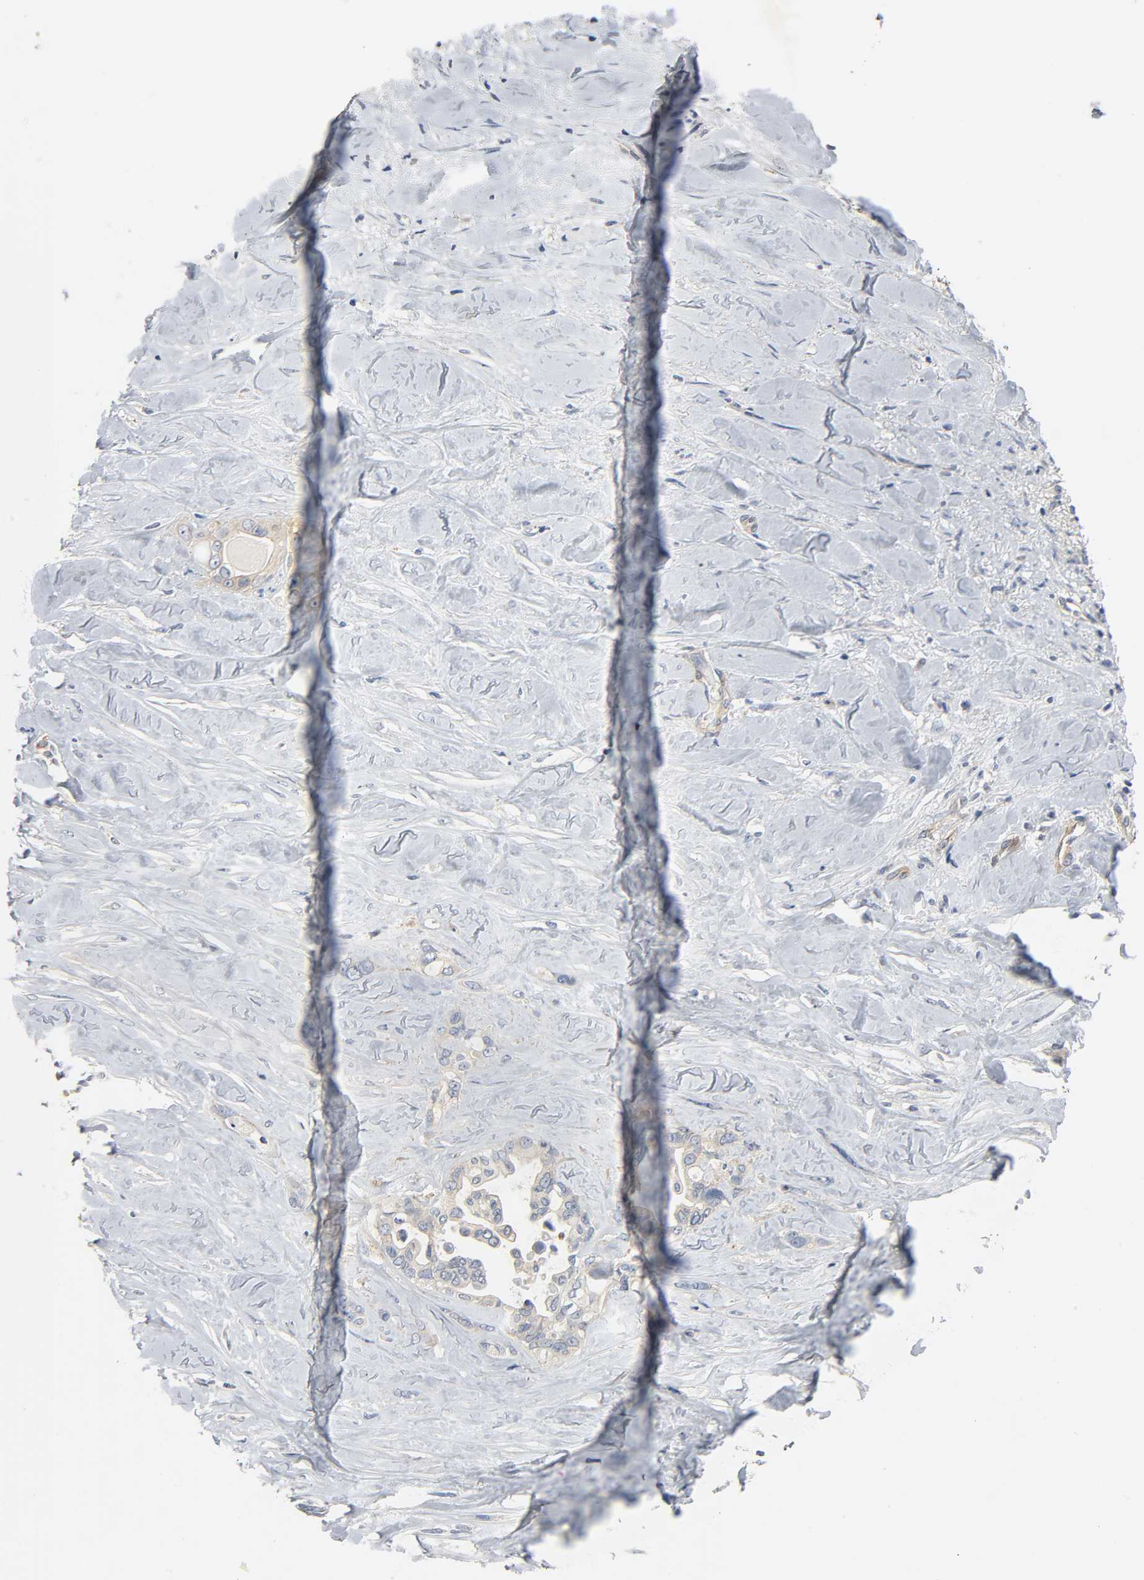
{"staining": {"intensity": "moderate", "quantity": ">75%", "location": "cytoplasmic/membranous"}, "tissue": "liver cancer", "cell_type": "Tumor cells", "image_type": "cancer", "snomed": [{"axis": "morphology", "description": "Cholangiocarcinoma"}, {"axis": "topography", "description": "Liver"}], "caption": "A medium amount of moderate cytoplasmic/membranous expression is identified in approximately >75% of tumor cells in cholangiocarcinoma (liver) tissue. Immunohistochemistry (ihc) stains the protein in brown and the nuclei are stained blue.", "gene": "ARPC1A", "patient": {"sex": "female", "age": 67}}